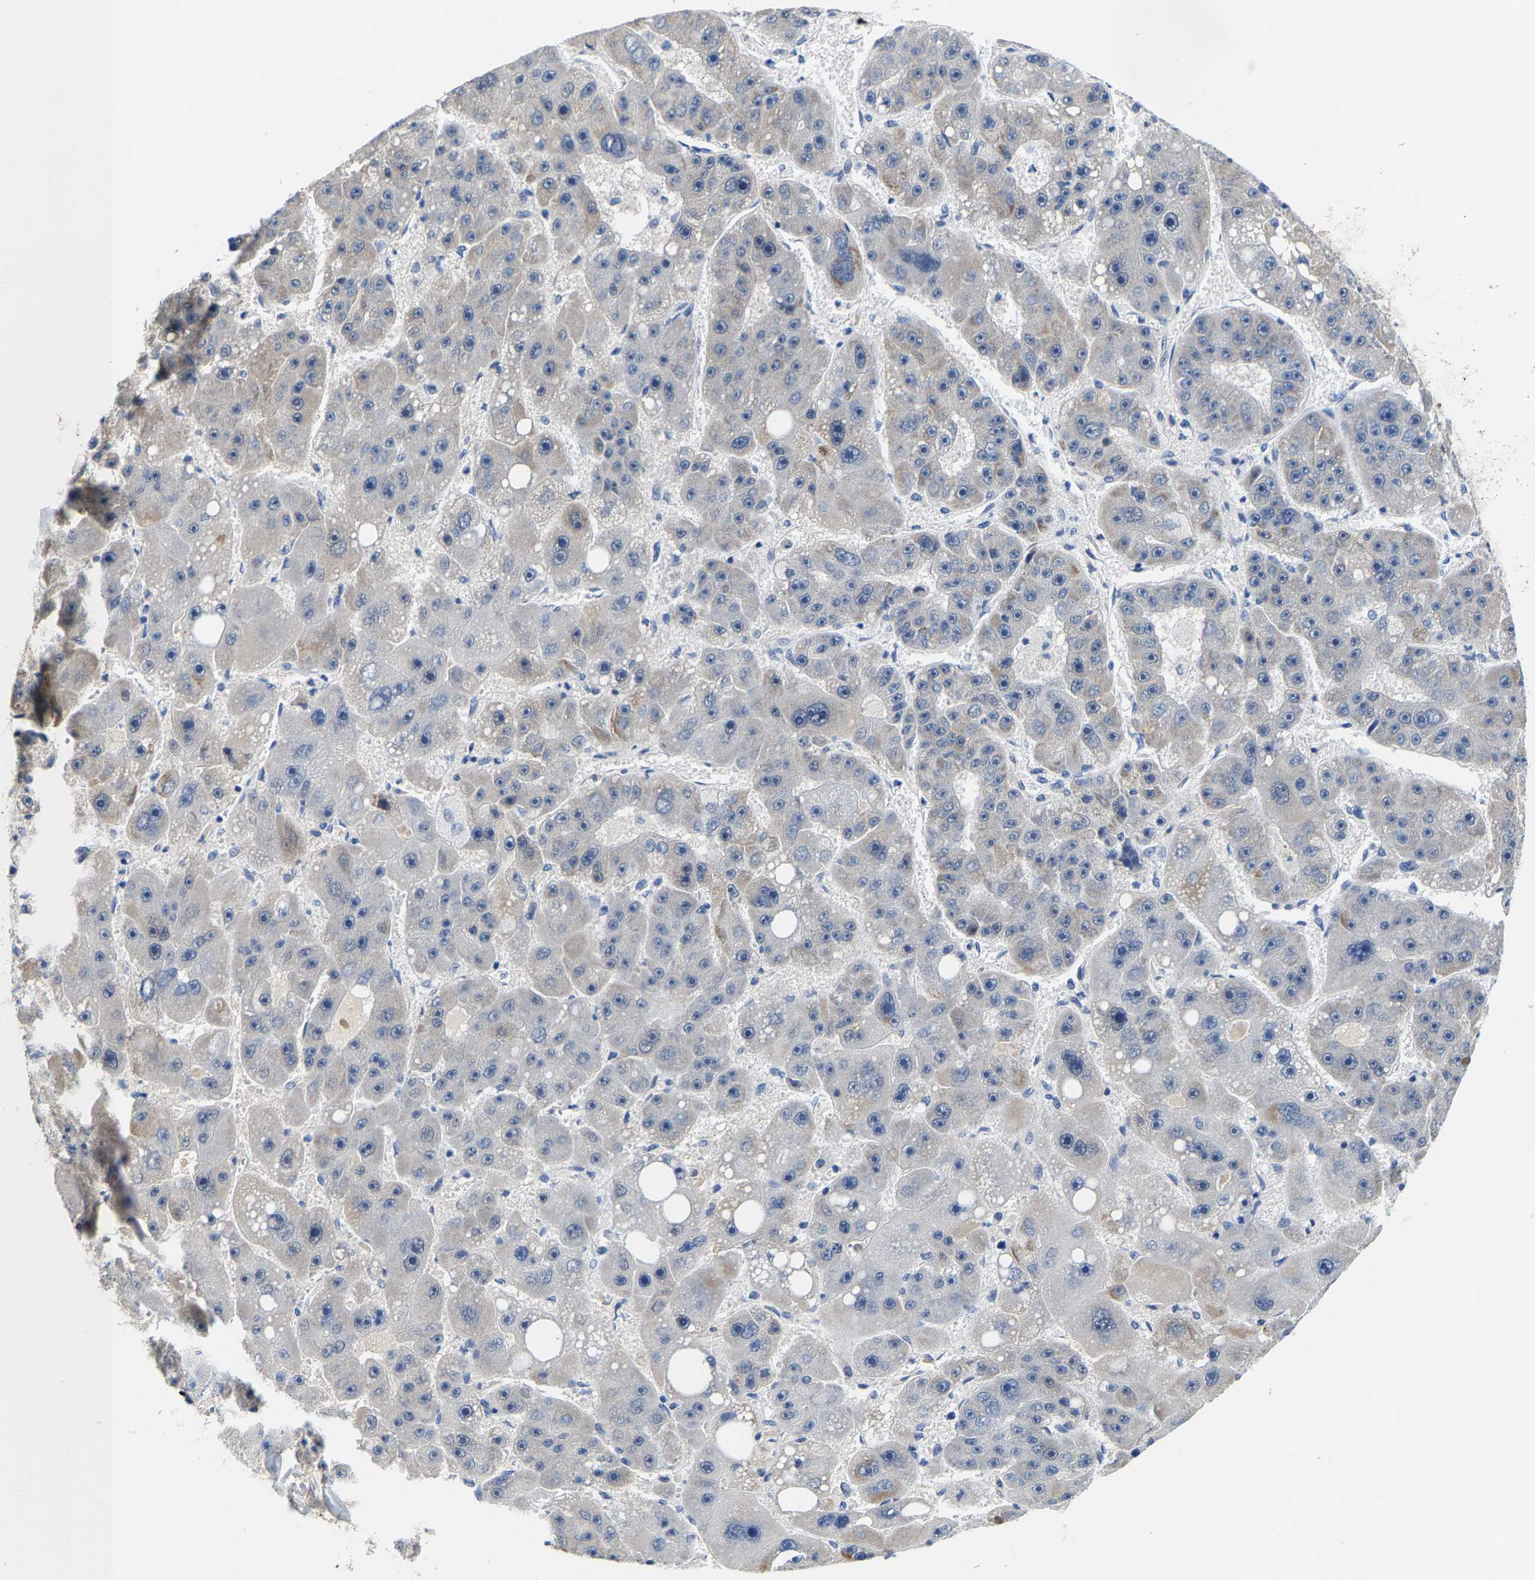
{"staining": {"intensity": "weak", "quantity": "<25%", "location": "cytoplasmic/membranous,nuclear"}, "tissue": "liver cancer", "cell_type": "Tumor cells", "image_type": "cancer", "snomed": [{"axis": "morphology", "description": "Carcinoma, Hepatocellular, NOS"}, {"axis": "topography", "description": "Liver"}], "caption": "The histopathology image displays no significant staining in tumor cells of hepatocellular carcinoma (liver). Nuclei are stained in blue.", "gene": "KLHL1", "patient": {"sex": "female", "age": 61}}